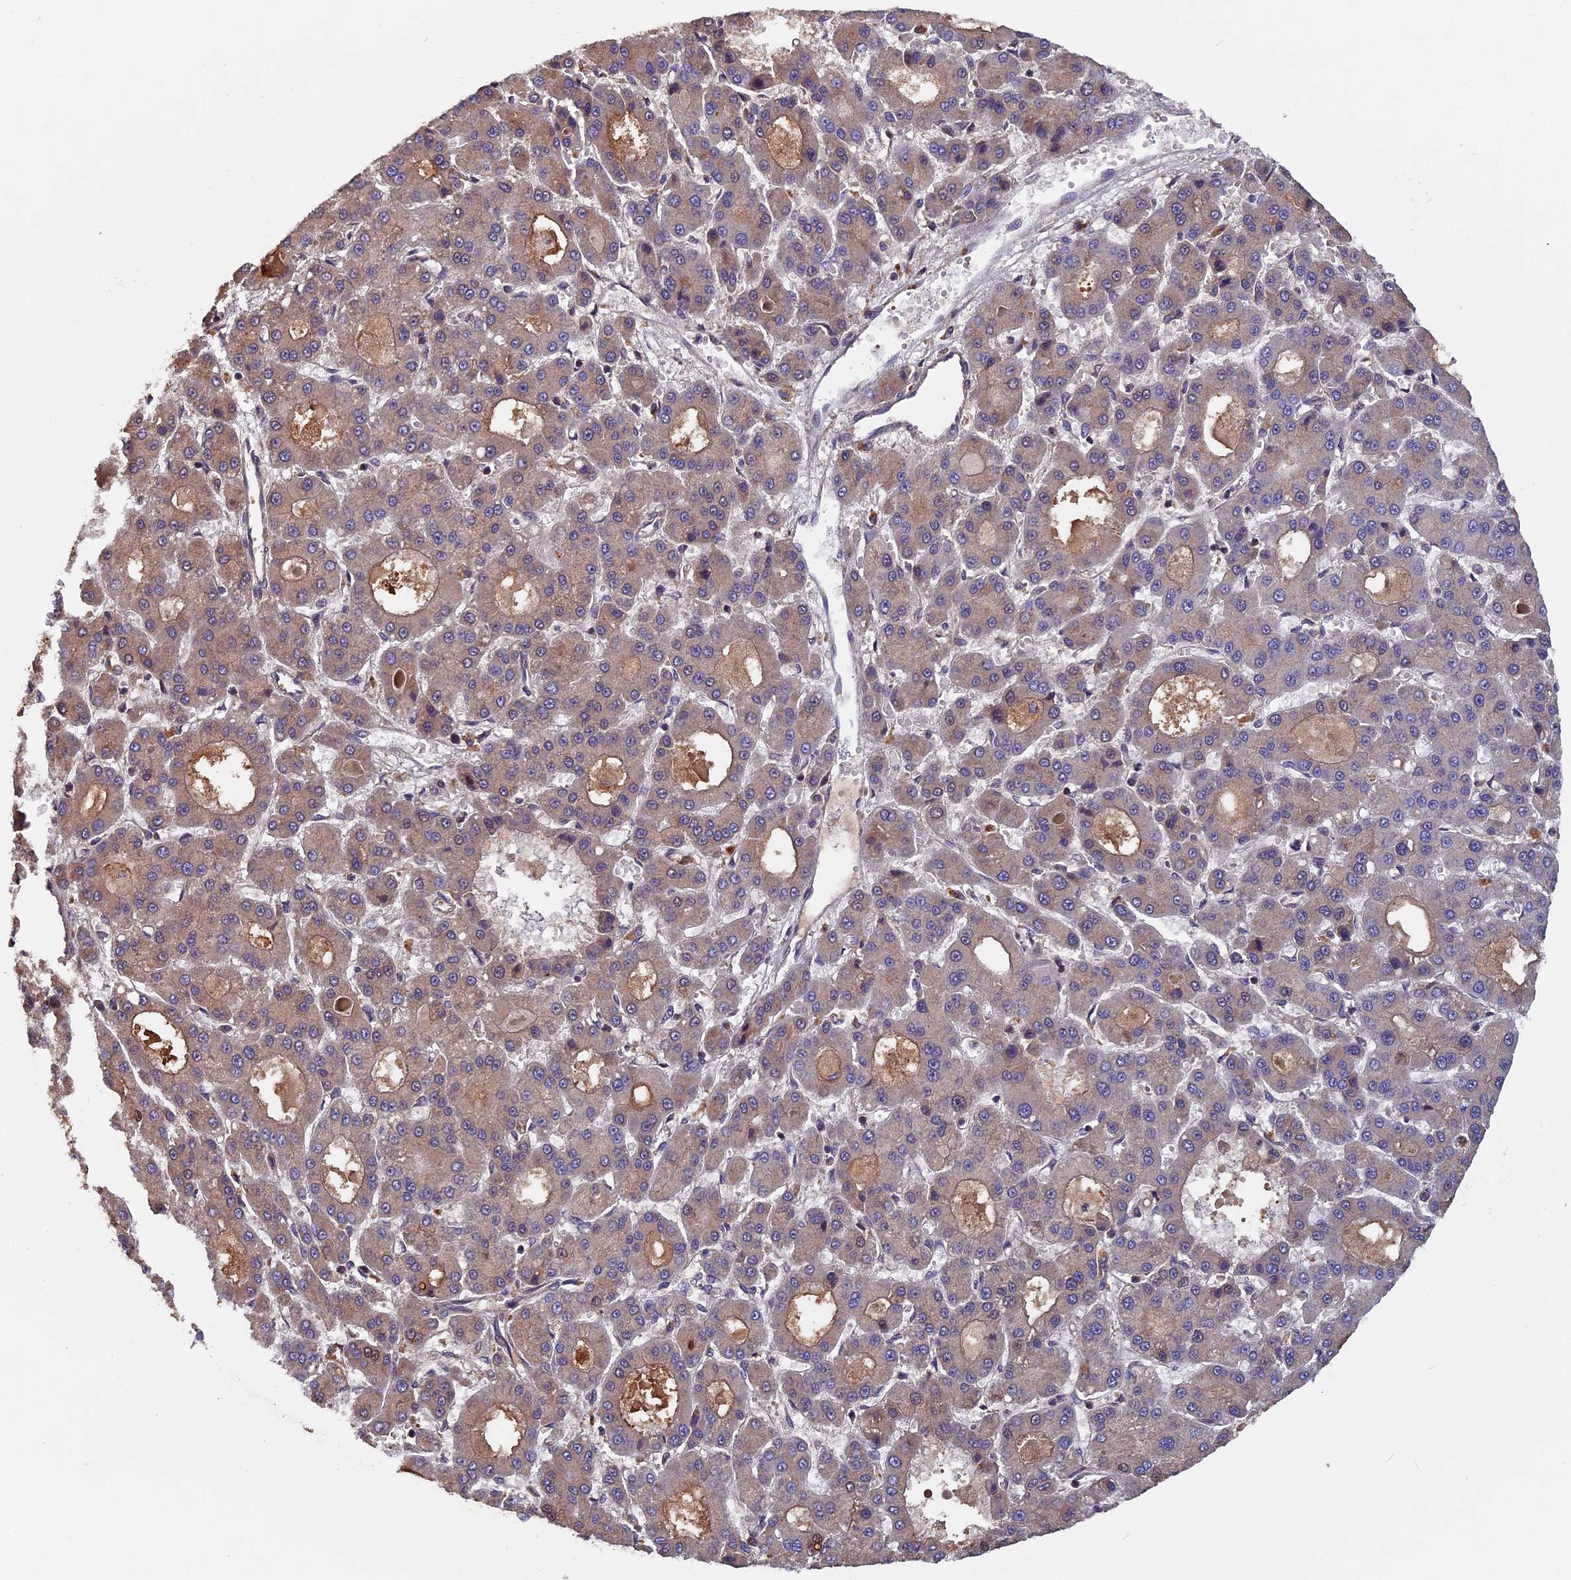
{"staining": {"intensity": "weak", "quantity": "25%-75%", "location": "cytoplasmic/membranous"}, "tissue": "liver cancer", "cell_type": "Tumor cells", "image_type": "cancer", "snomed": [{"axis": "morphology", "description": "Carcinoma, Hepatocellular, NOS"}, {"axis": "topography", "description": "Liver"}], "caption": "This is an image of IHC staining of liver cancer (hepatocellular carcinoma), which shows weak expression in the cytoplasmic/membranous of tumor cells.", "gene": "CCDC153", "patient": {"sex": "male", "age": 70}}